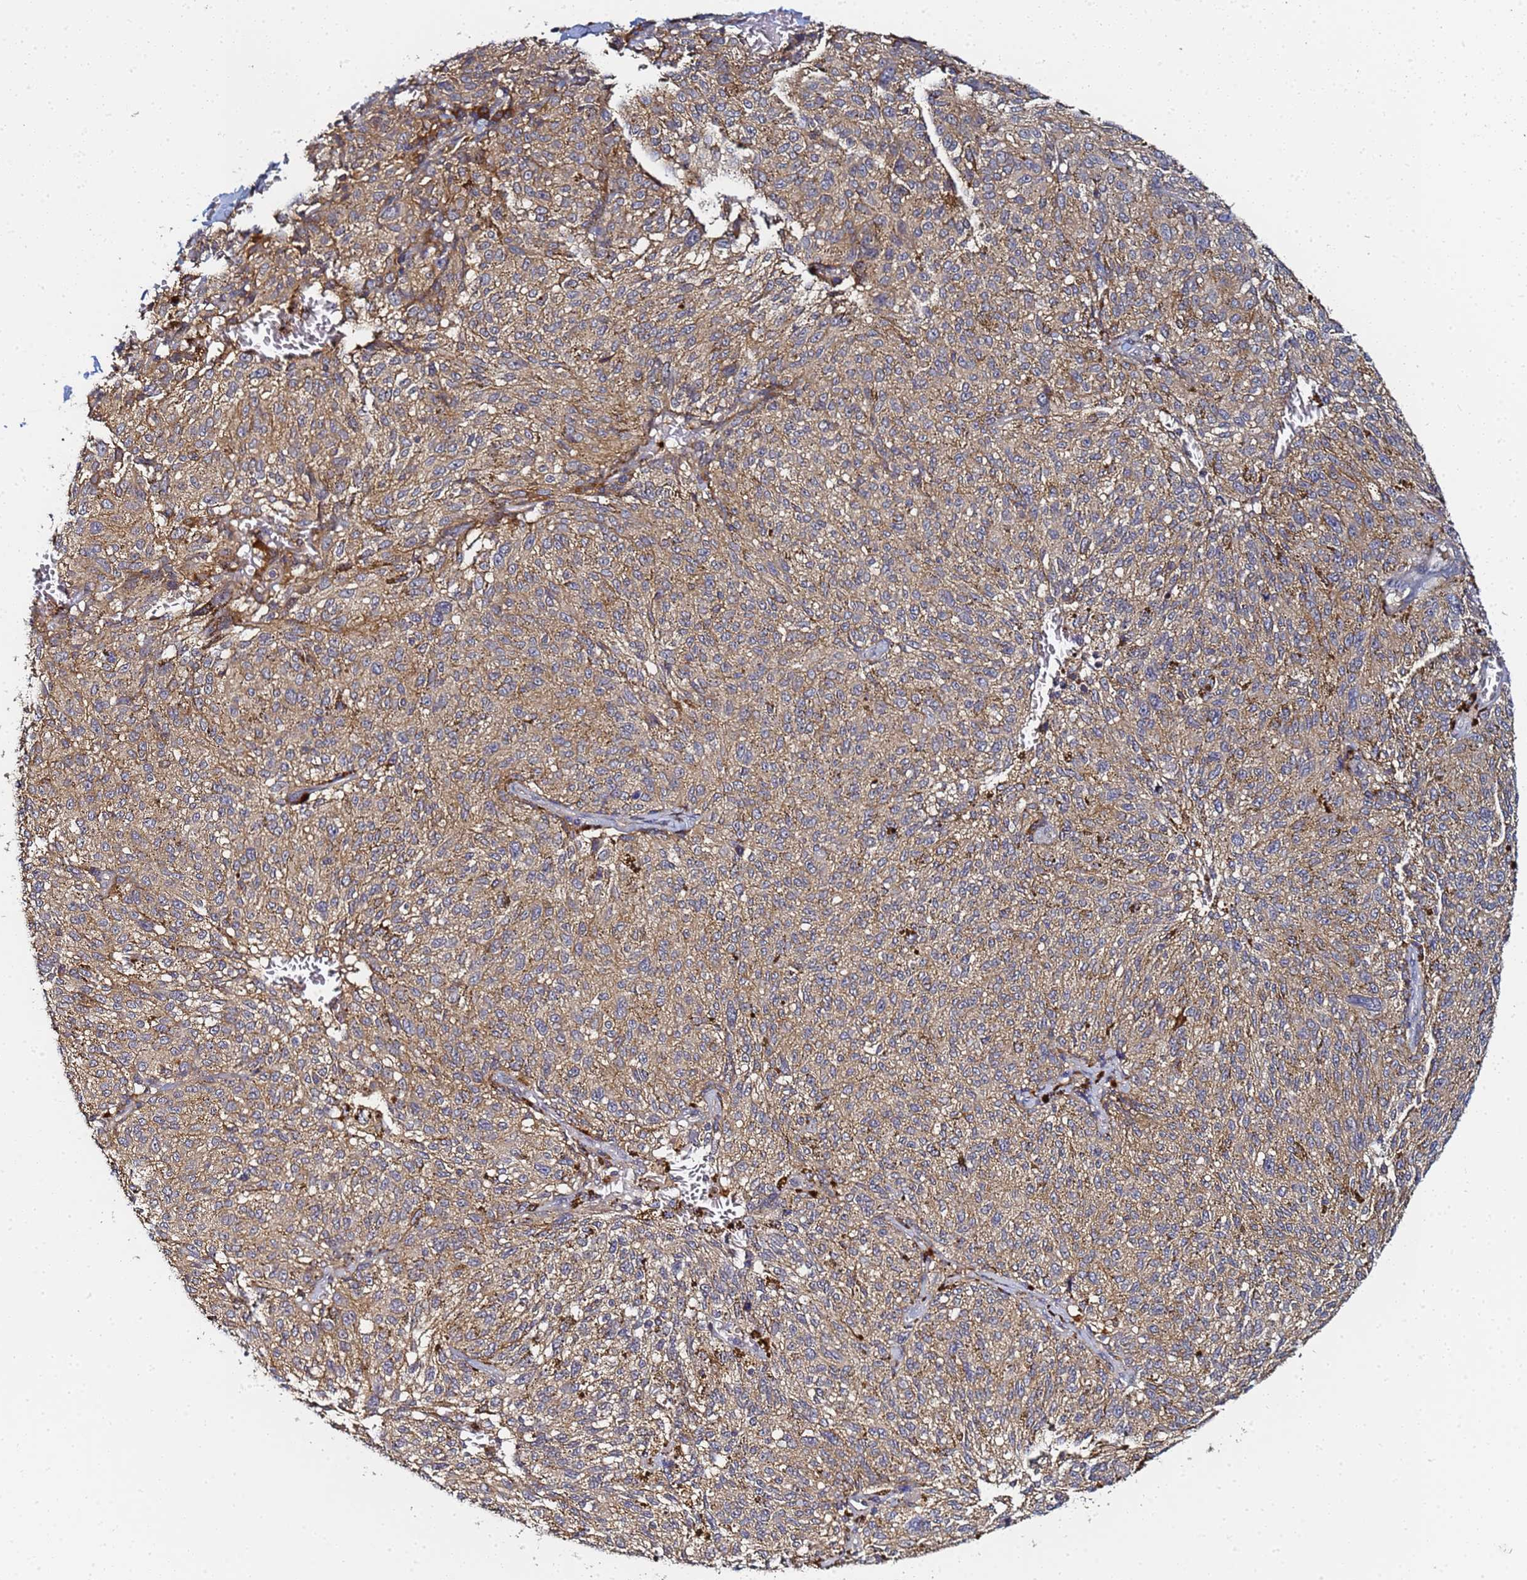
{"staining": {"intensity": "weak", "quantity": ">75%", "location": "cytoplasmic/membranous"}, "tissue": "melanoma", "cell_type": "Tumor cells", "image_type": "cancer", "snomed": [{"axis": "morphology", "description": "Malignant melanoma, NOS"}, {"axis": "topography", "description": "Skin"}], "caption": "A brown stain shows weak cytoplasmic/membranous positivity of a protein in human malignant melanoma tumor cells.", "gene": "LRRC69", "patient": {"sex": "female", "age": 72}}